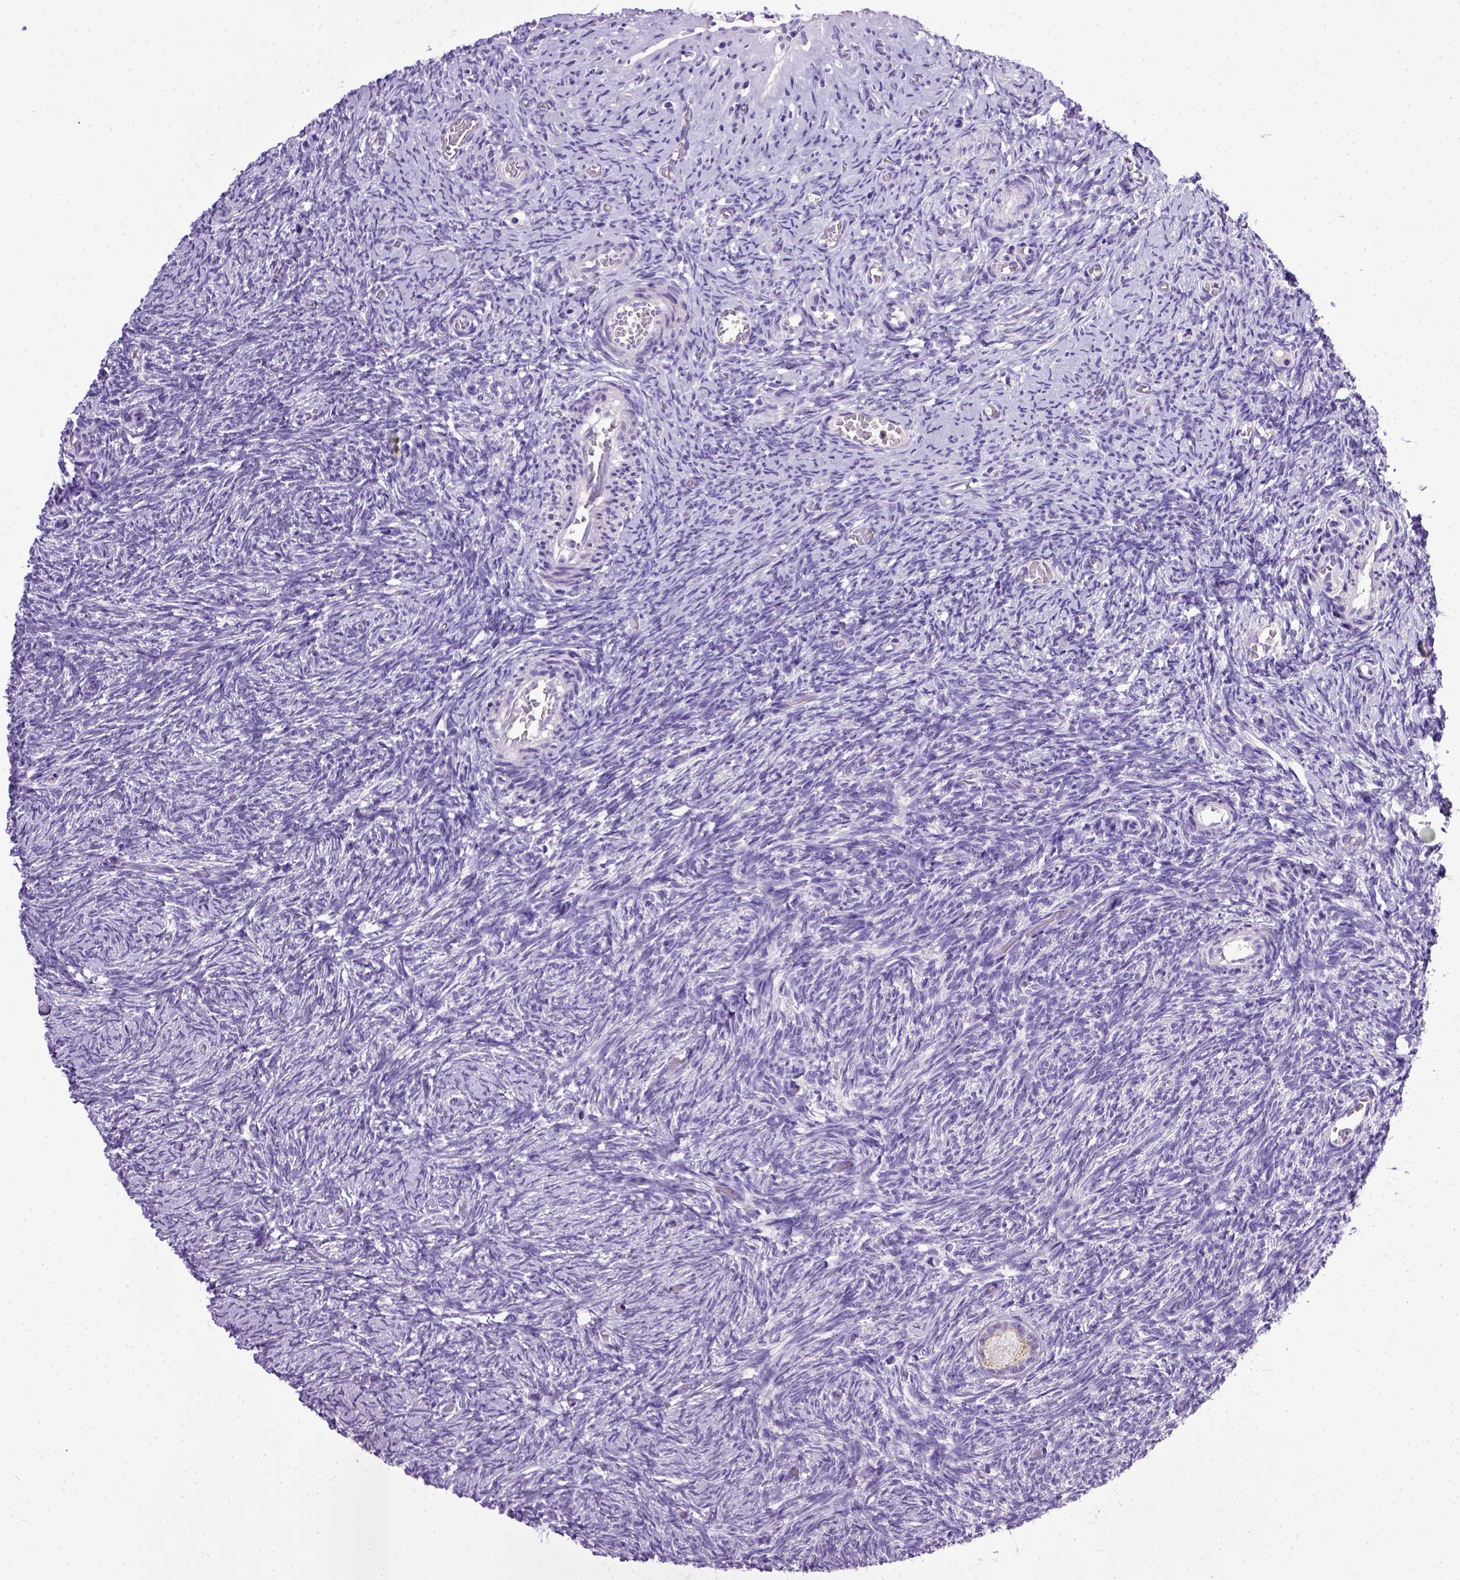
{"staining": {"intensity": "negative", "quantity": "none", "location": "none"}, "tissue": "ovary", "cell_type": "Follicle cells", "image_type": "normal", "snomed": [{"axis": "morphology", "description": "Normal tissue, NOS"}, {"axis": "topography", "description": "Ovary"}], "caption": "This is a micrograph of immunohistochemistry staining of normal ovary, which shows no positivity in follicle cells.", "gene": "CDH1", "patient": {"sex": "female", "age": 39}}